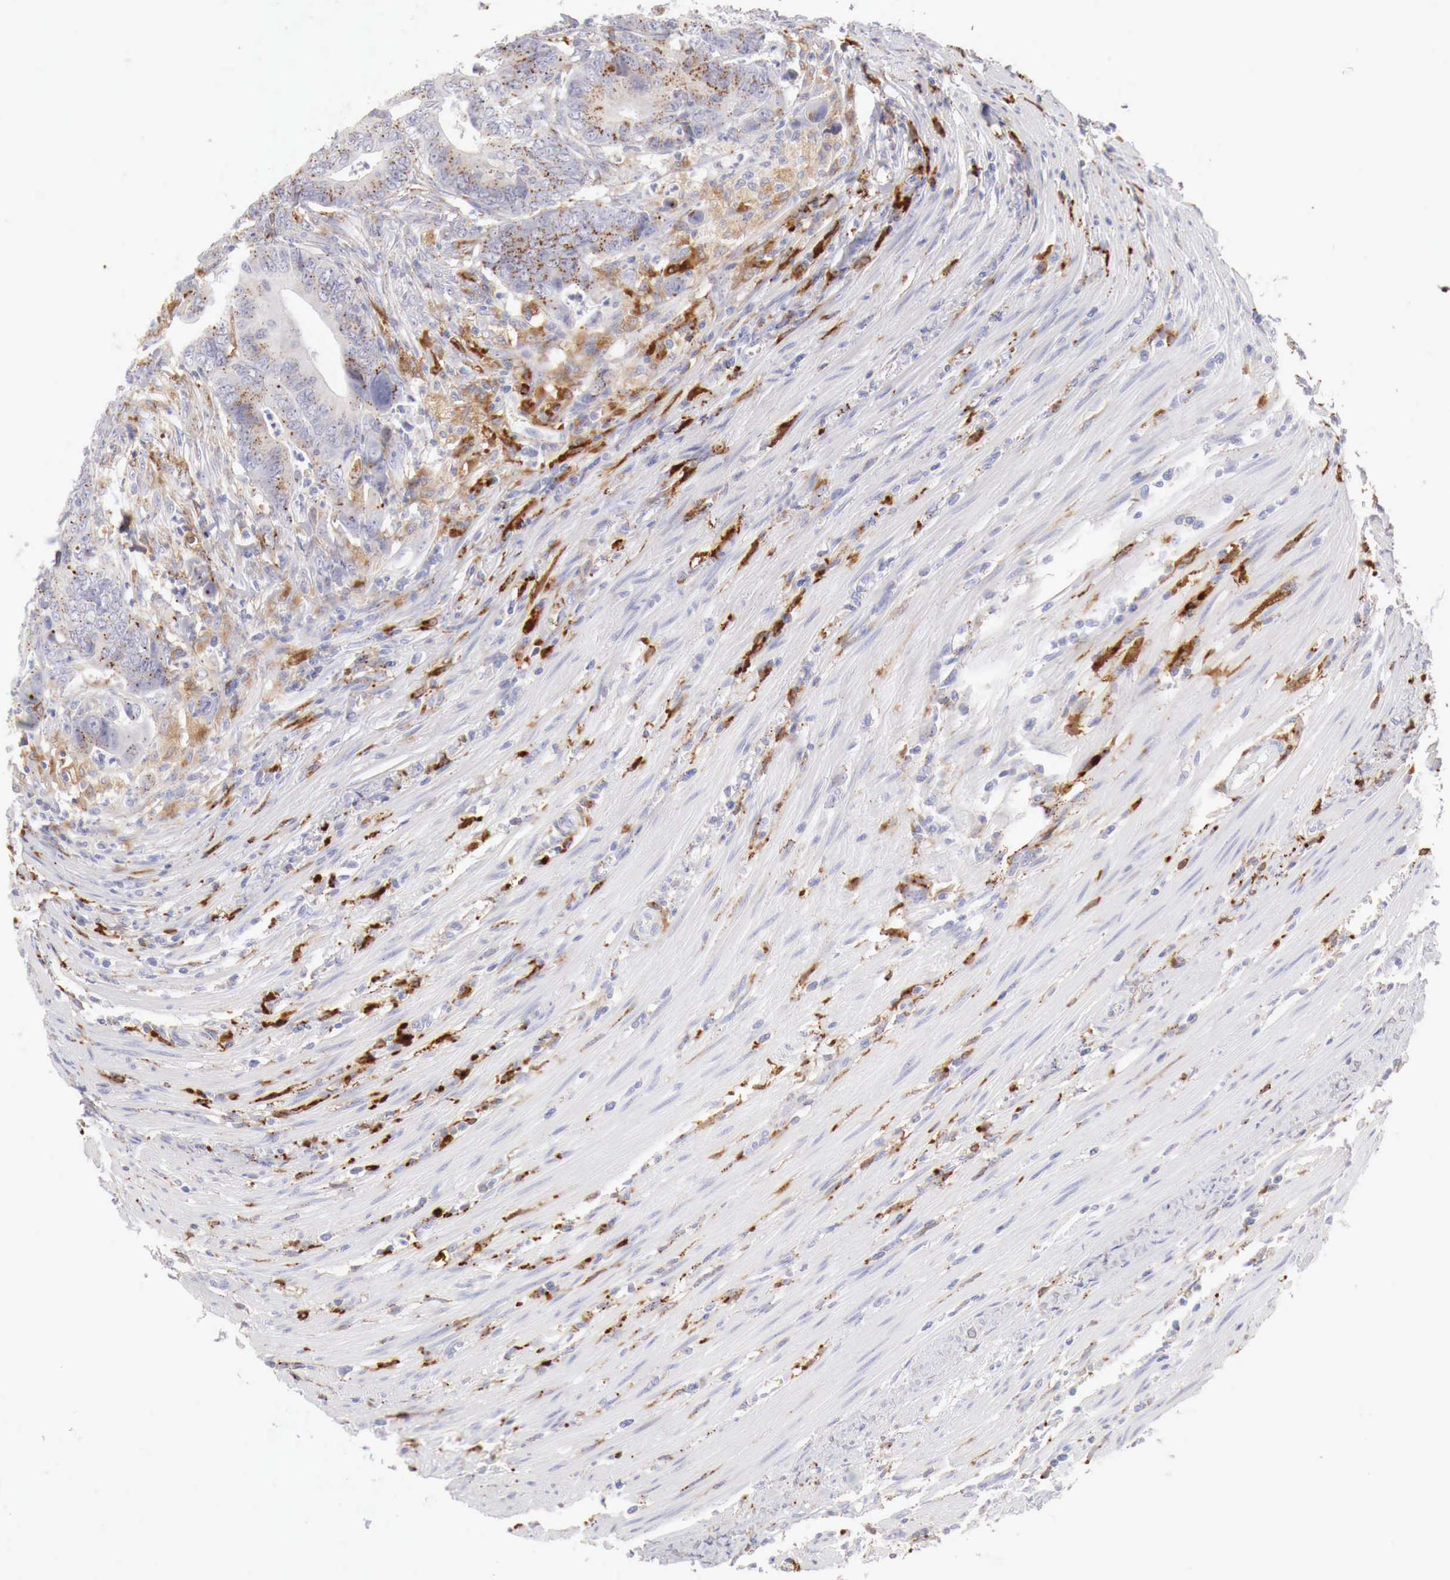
{"staining": {"intensity": "moderate", "quantity": ">75%", "location": "cytoplasmic/membranous"}, "tissue": "colorectal cancer", "cell_type": "Tumor cells", "image_type": "cancer", "snomed": [{"axis": "morphology", "description": "Adenocarcinoma, NOS"}, {"axis": "topography", "description": "Colon"}], "caption": "An image showing moderate cytoplasmic/membranous positivity in approximately >75% of tumor cells in adenocarcinoma (colorectal), as visualized by brown immunohistochemical staining.", "gene": "GLA", "patient": {"sex": "female", "age": 78}}